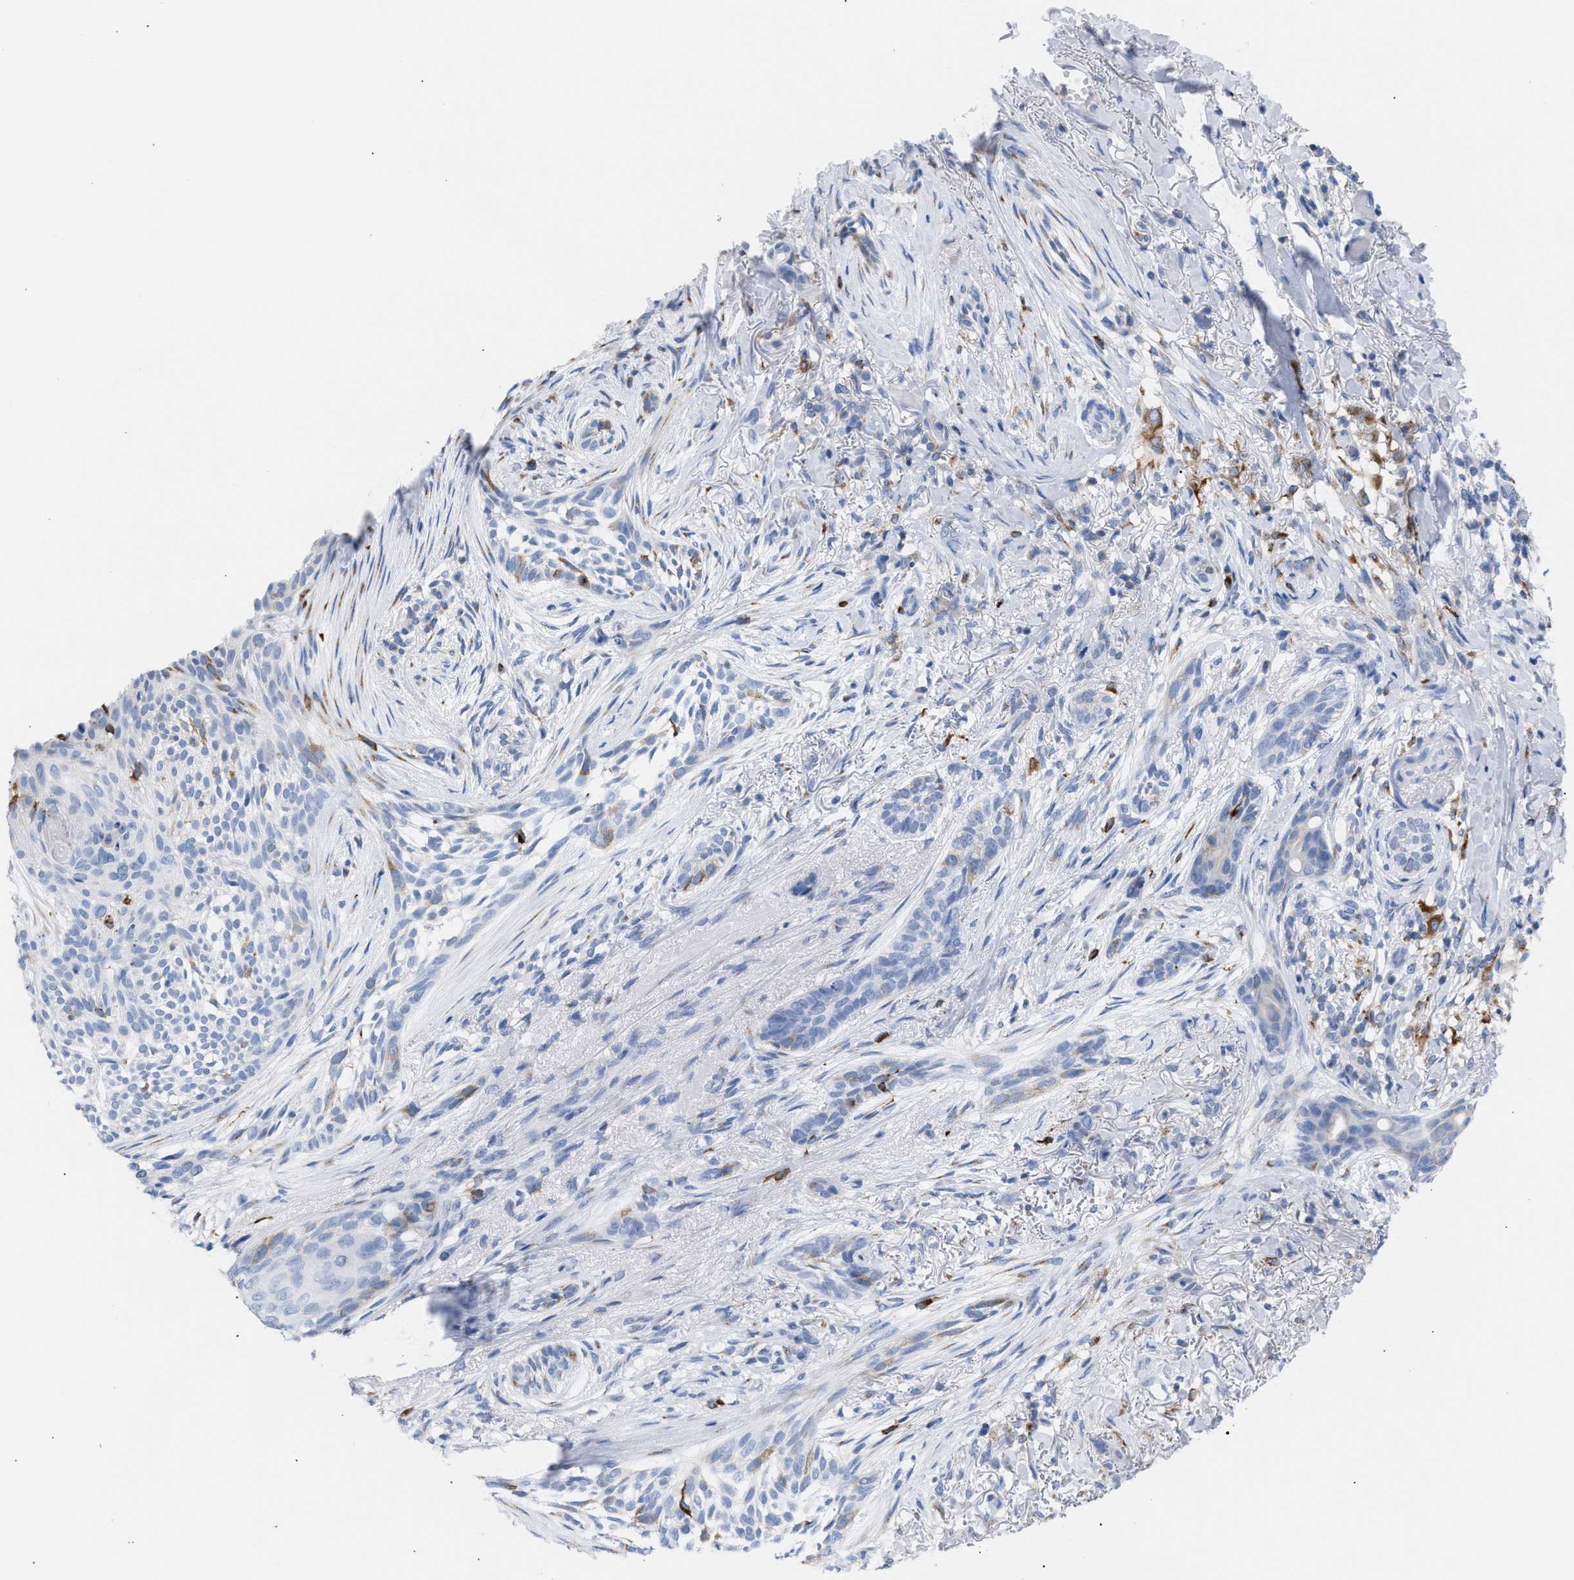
{"staining": {"intensity": "weak", "quantity": "<25%", "location": "cytoplasmic/membranous"}, "tissue": "skin cancer", "cell_type": "Tumor cells", "image_type": "cancer", "snomed": [{"axis": "morphology", "description": "Basal cell carcinoma"}, {"axis": "topography", "description": "Skin"}], "caption": "High power microscopy photomicrograph of an immunohistochemistry histopathology image of skin cancer, revealing no significant expression in tumor cells.", "gene": "TACC3", "patient": {"sex": "female", "age": 88}}